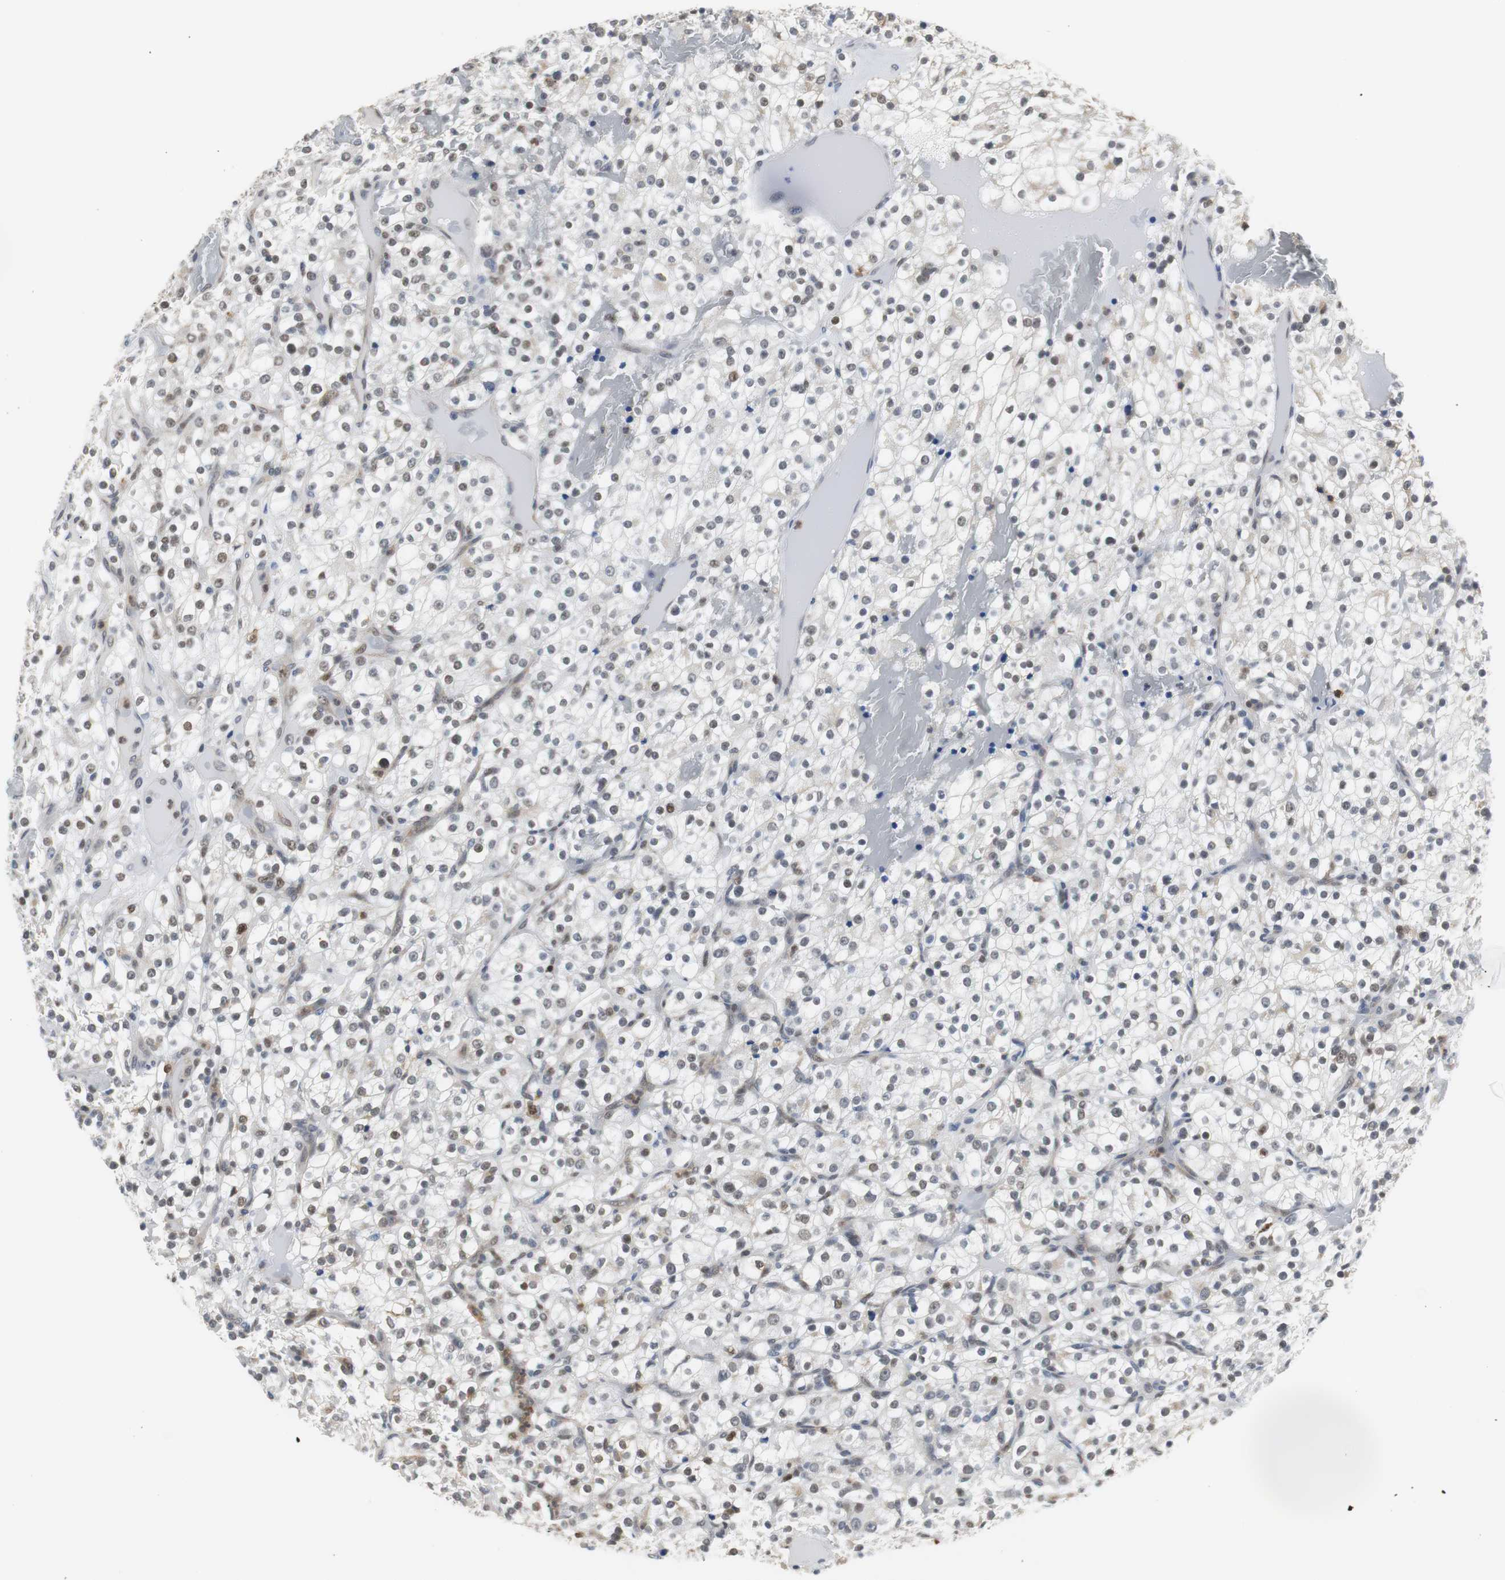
{"staining": {"intensity": "moderate", "quantity": ">75%", "location": "cytoplasmic/membranous,nuclear"}, "tissue": "renal cancer", "cell_type": "Tumor cells", "image_type": "cancer", "snomed": [{"axis": "morphology", "description": "Normal tissue, NOS"}, {"axis": "morphology", "description": "Adenocarcinoma, NOS"}, {"axis": "topography", "description": "Kidney"}], "caption": "Immunohistochemistry of human adenocarcinoma (renal) reveals medium levels of moderate cytoplasmic/membranous and nuclear expression in approximately >75% of tumor cells.", "gene": "SIRT1", "patient": {"sex": "female", "age": 72}}